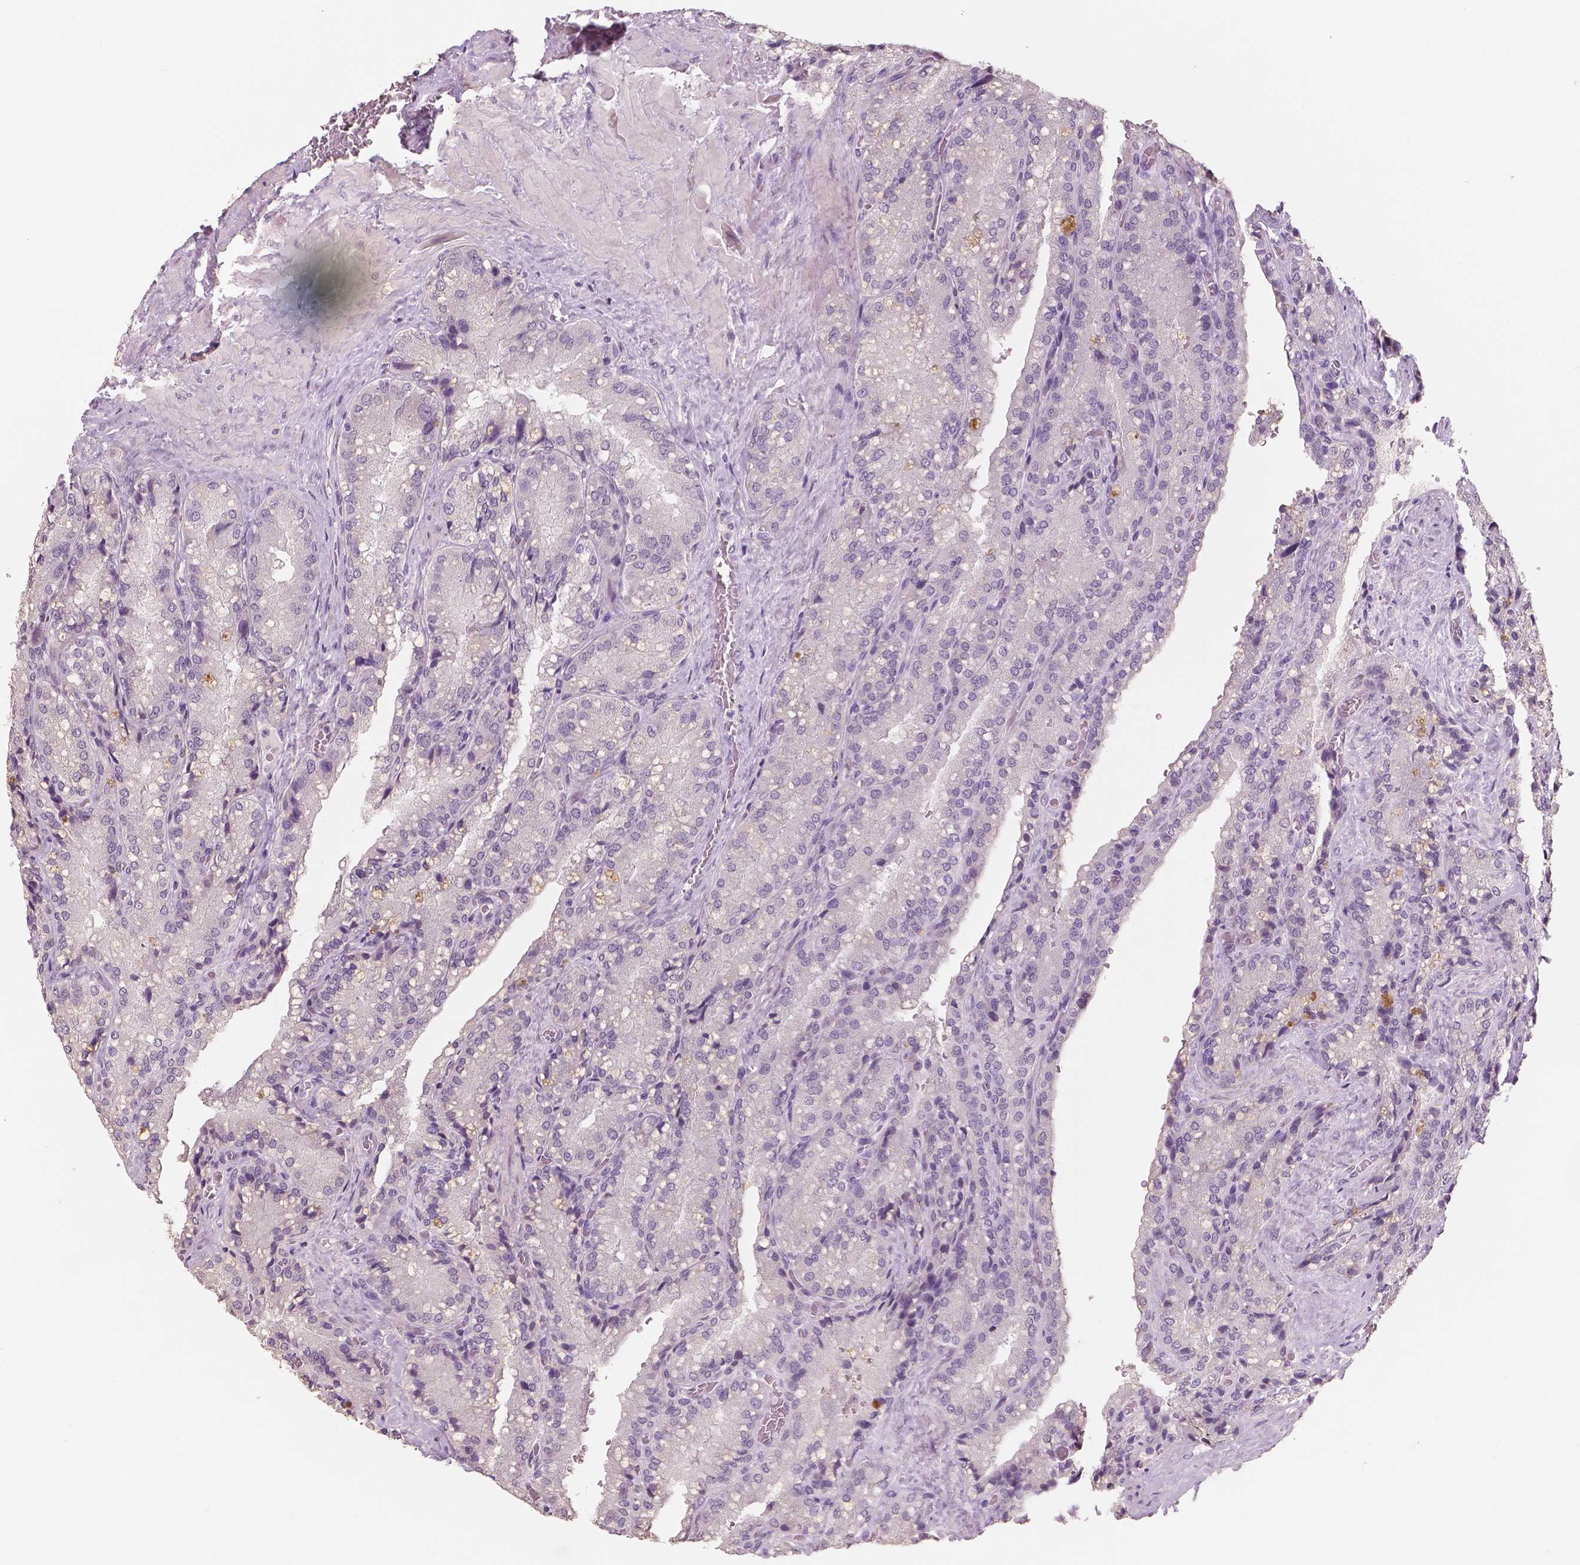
{"staining": {"intensity": "negative", "quantity": "none", "location": "none"}, "tissue": "seminal vesicle", "cell_type": "Glandular cells", "image_type": "normal", "snomed": [{"axis": "morphology", "description": "Normal tissue, NOS"}, {"axis": "topography", "description": "Seminal veicle"}], "caption": "A high-resolution image shows immunohistochemistry (IHC) staining of benign seminal vesicle, which shows no significant expression in glandular cells.", "gene": "NECAB1", "patient": {"sex": "male", "age": 57}}